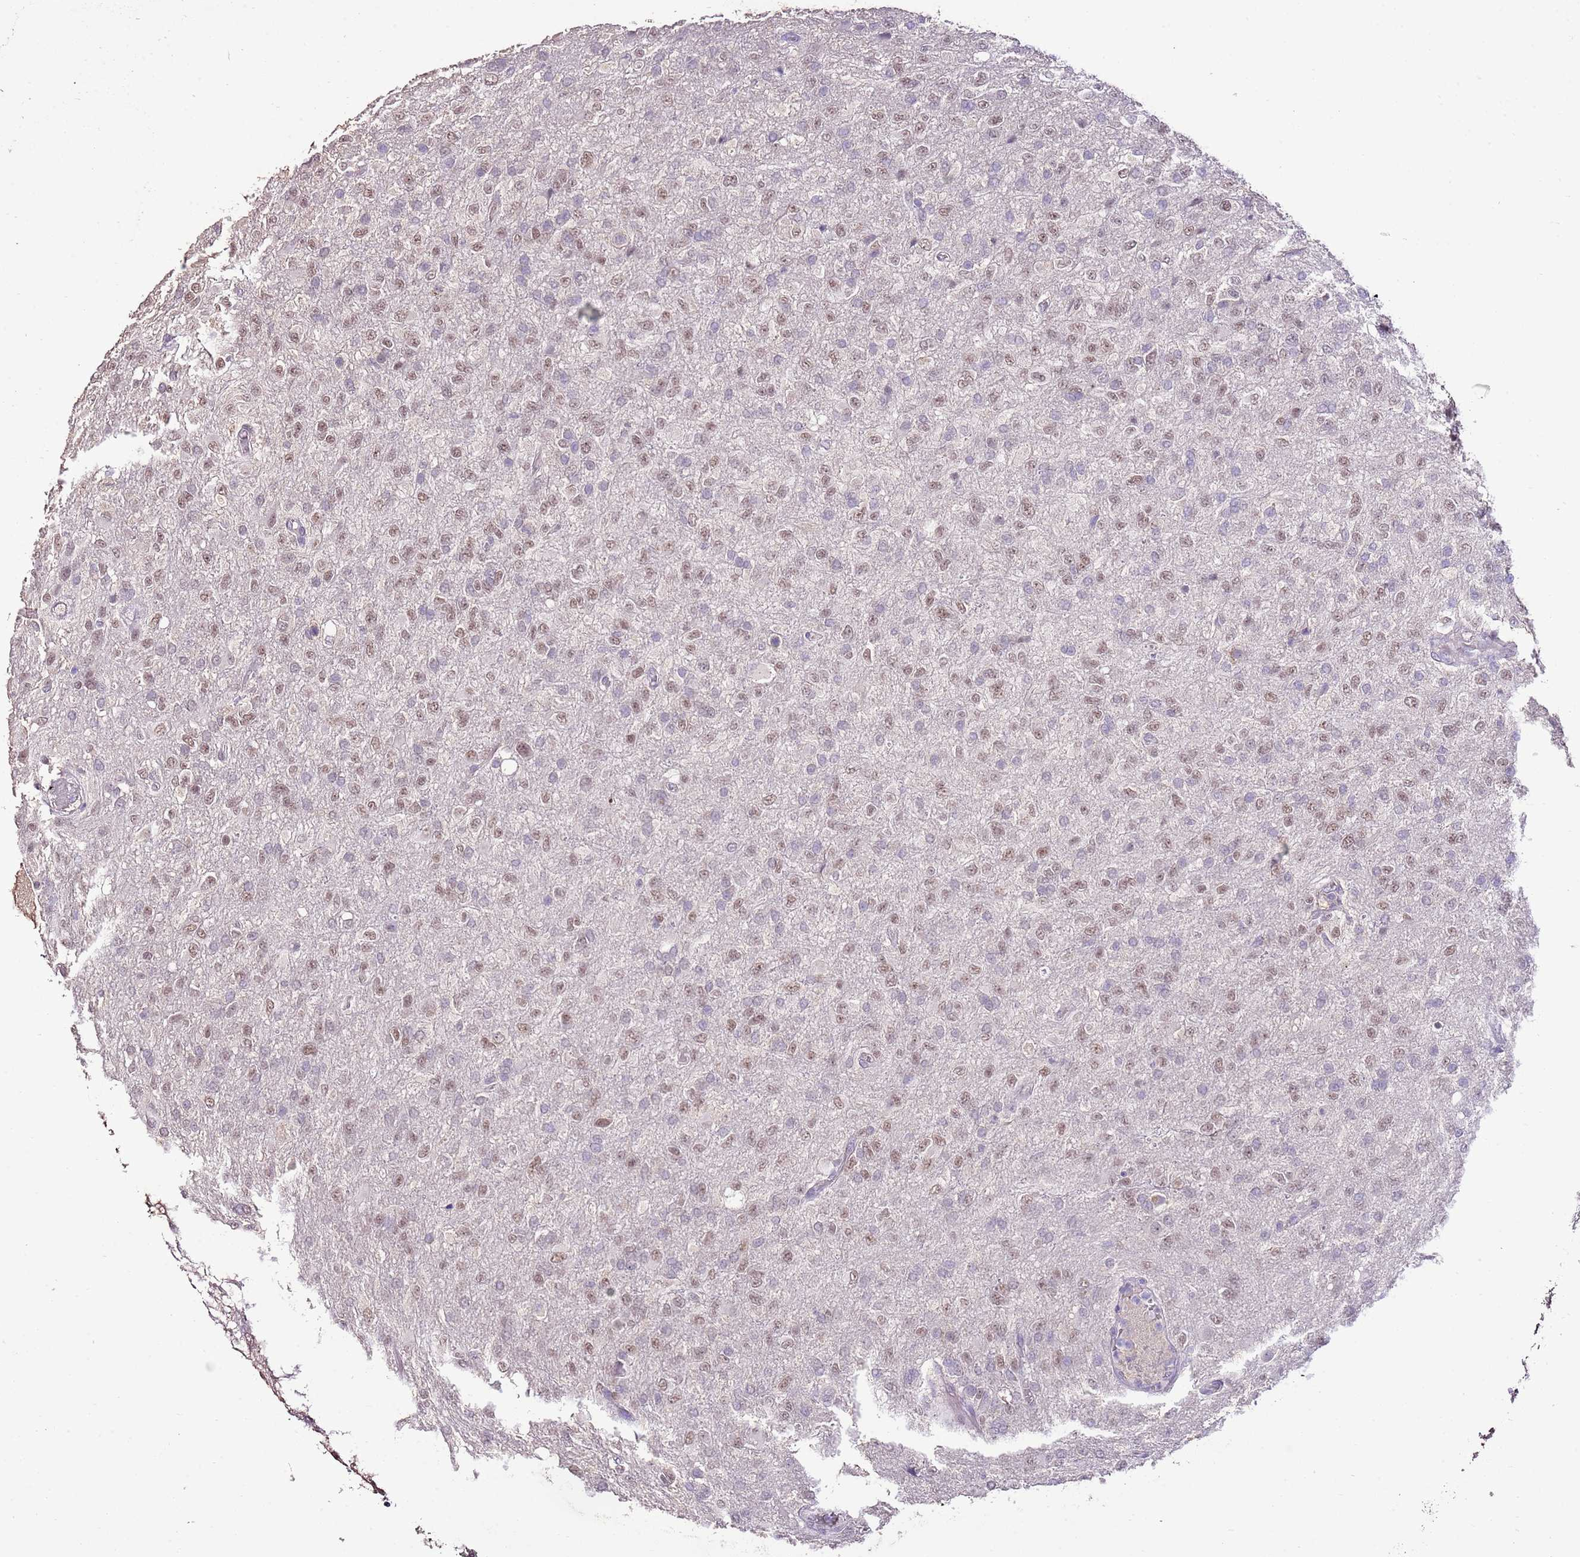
{"staining": {"intensity": "moderate", "quantity": "25%-75%", "location": "nuclear"}, "tissue": "glioma", "cell_type": "Tumor cells", "image_type": "cancer", "snomed": [{"axis": "morphology", "description": "Glioma, malignant, High grade"}, {"axis": "topography", "description": "Brain"}], "caption": "This photomicrograph demonstrates IHC staining of glioma, with medium moderate nuclear staining in about 25%-75% of tumor cells.", "gene": "IZUMO4", "patient": {"sex": "female", "age": 74}}